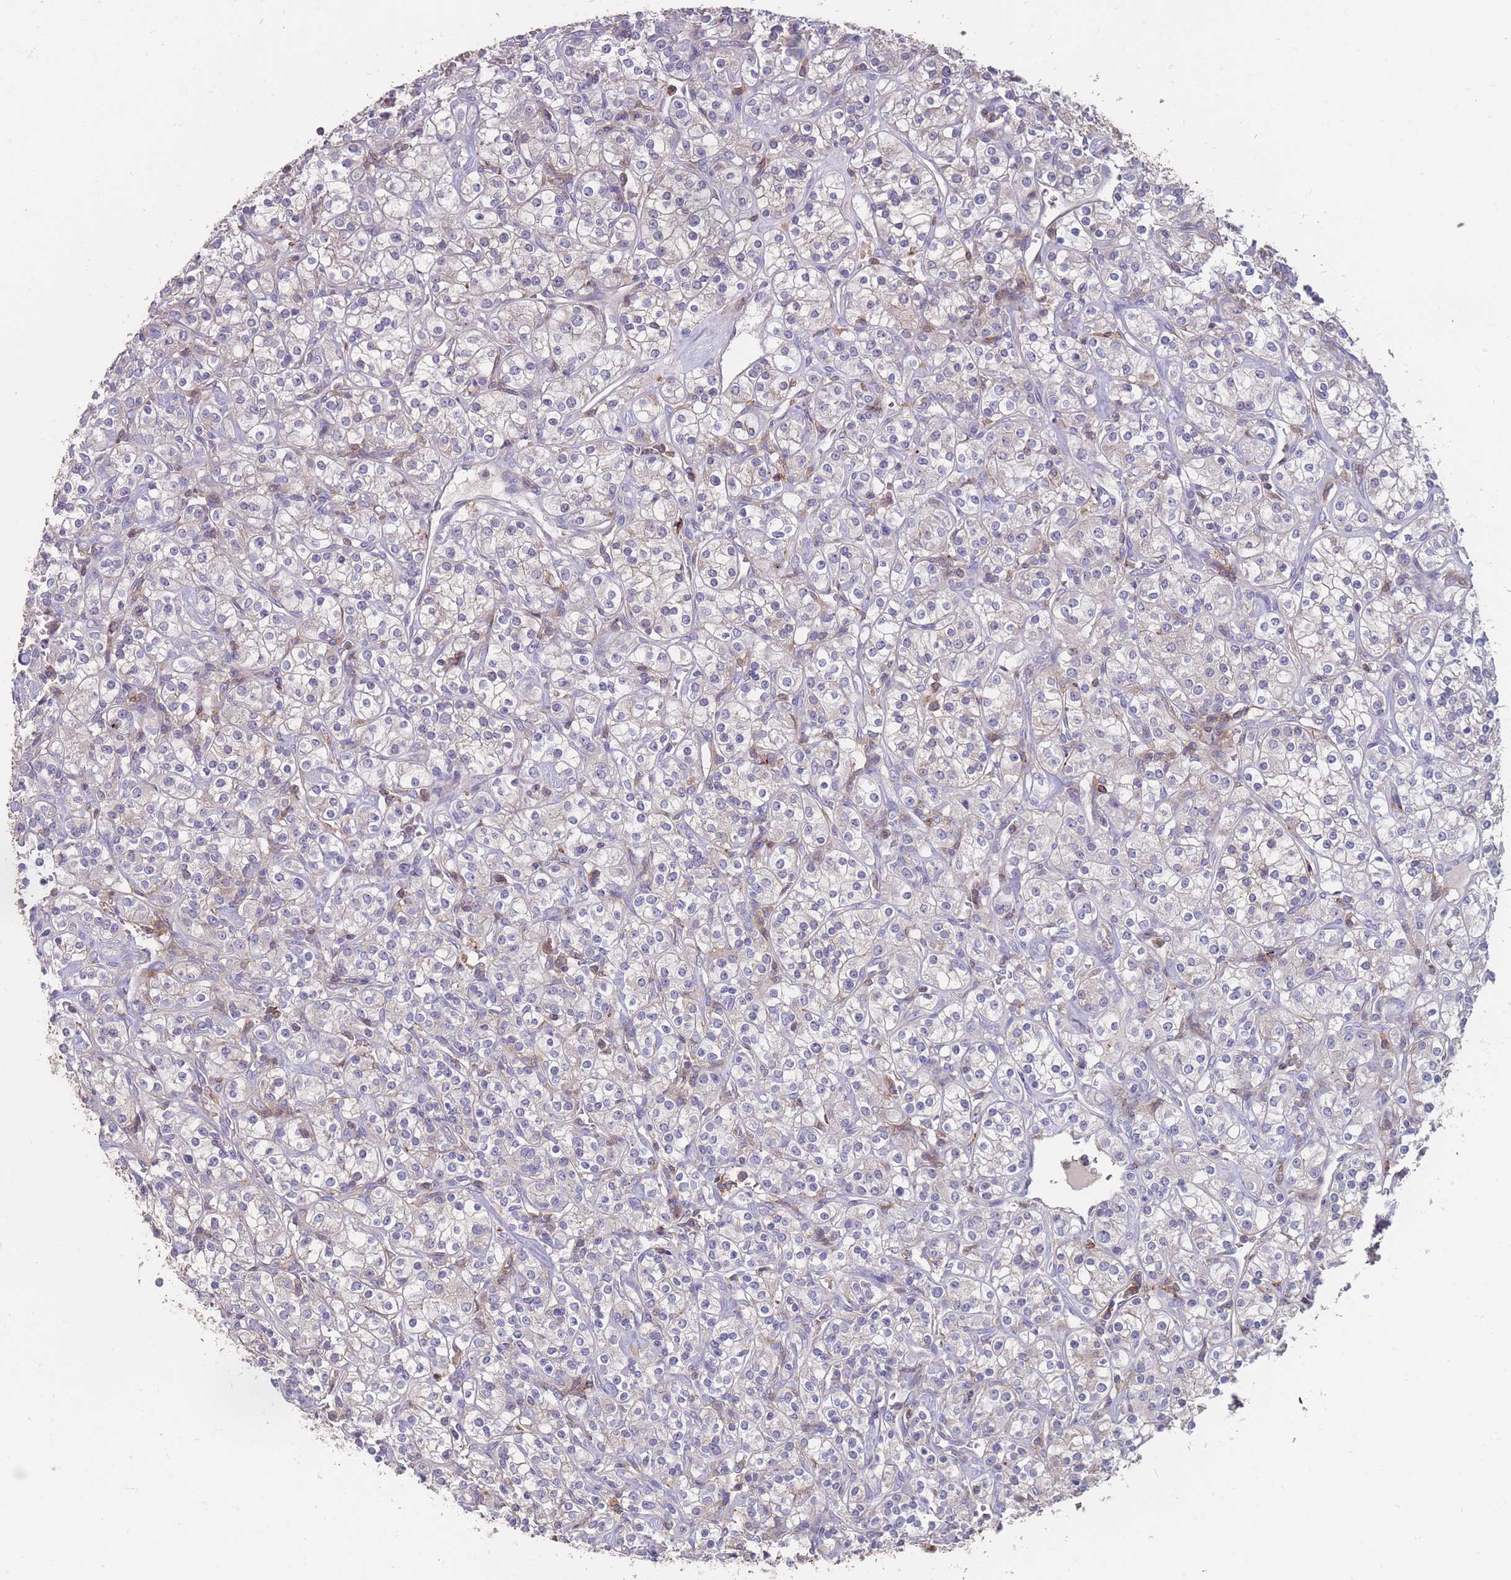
{"staining": {"intensity": "negative", "quantity": "none", "location": "none"}, "tissue": "renal cancer", "cell_type": "Tumor cells", "image_type": "cancer", "snomed": [{"axis": "morphology", "description": "Adenocarcinoma, NOS"}, {"axis": "topography", "description": "Kidney"}], "caption": "Tumor cells are negative for protein expression in human renal adenocarcinoma.", "gene": "CD33", "patient": {"sex": "male", "age": 77}}